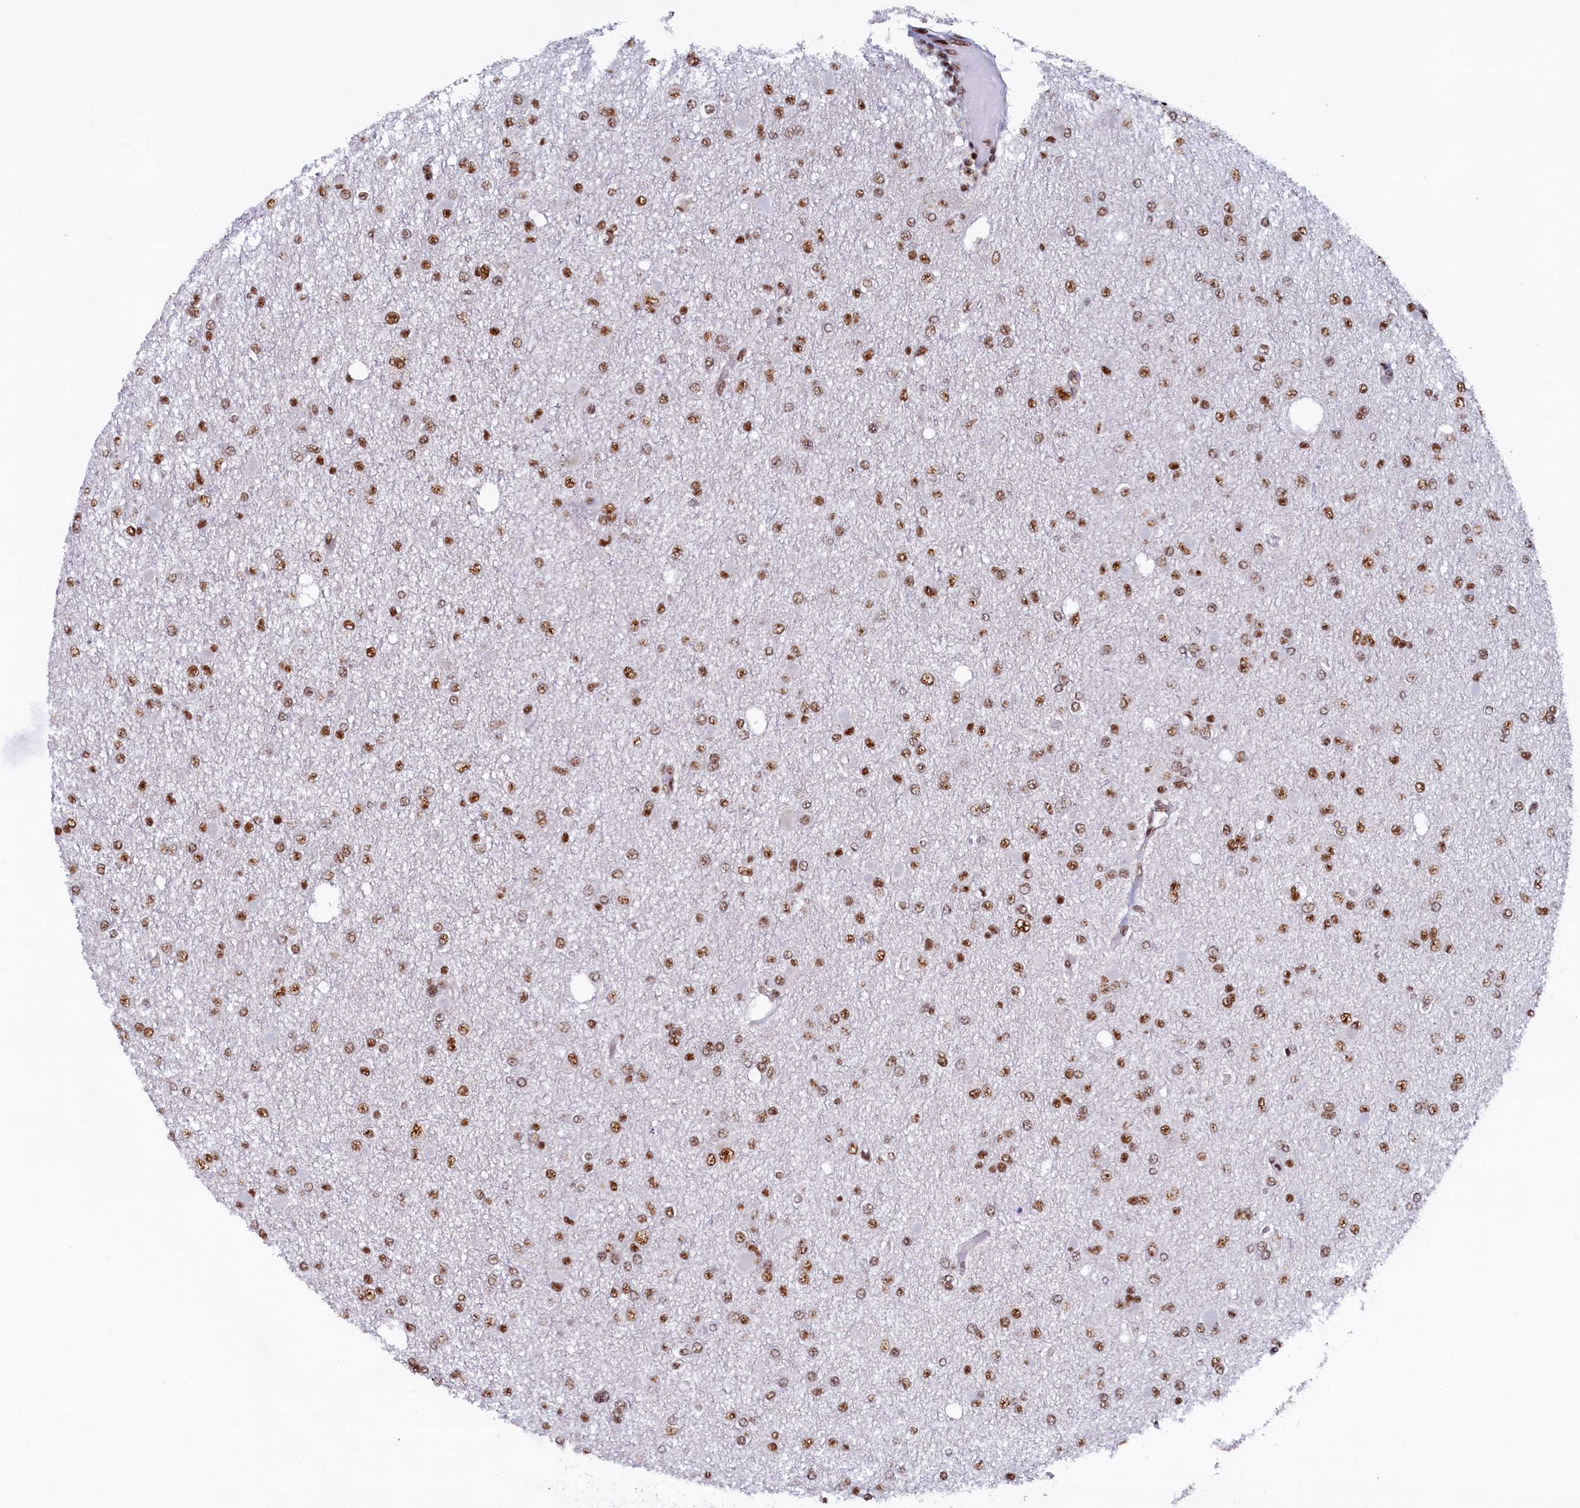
{"staining": {"intensity": "moderate", "quantity": ">75%", "location": "nuclear"}, "tissue": "glioma", "cell_type": "Tumor cells", "image_type": "cancer", "snomed": [{"axis": "morphology", "description": "Glioma, malignant, Low grade"}, {"axis": "topography", "description": "Brain"}], "caption": "Protein positivity by immunohistochemistry (IHC) demonstrates moderate nuclear staining in about >75% of tumor cells in malignant low-grade glioma.", "gene": "ZC3H18", "patient": {"sex": "female", "age": 22}}